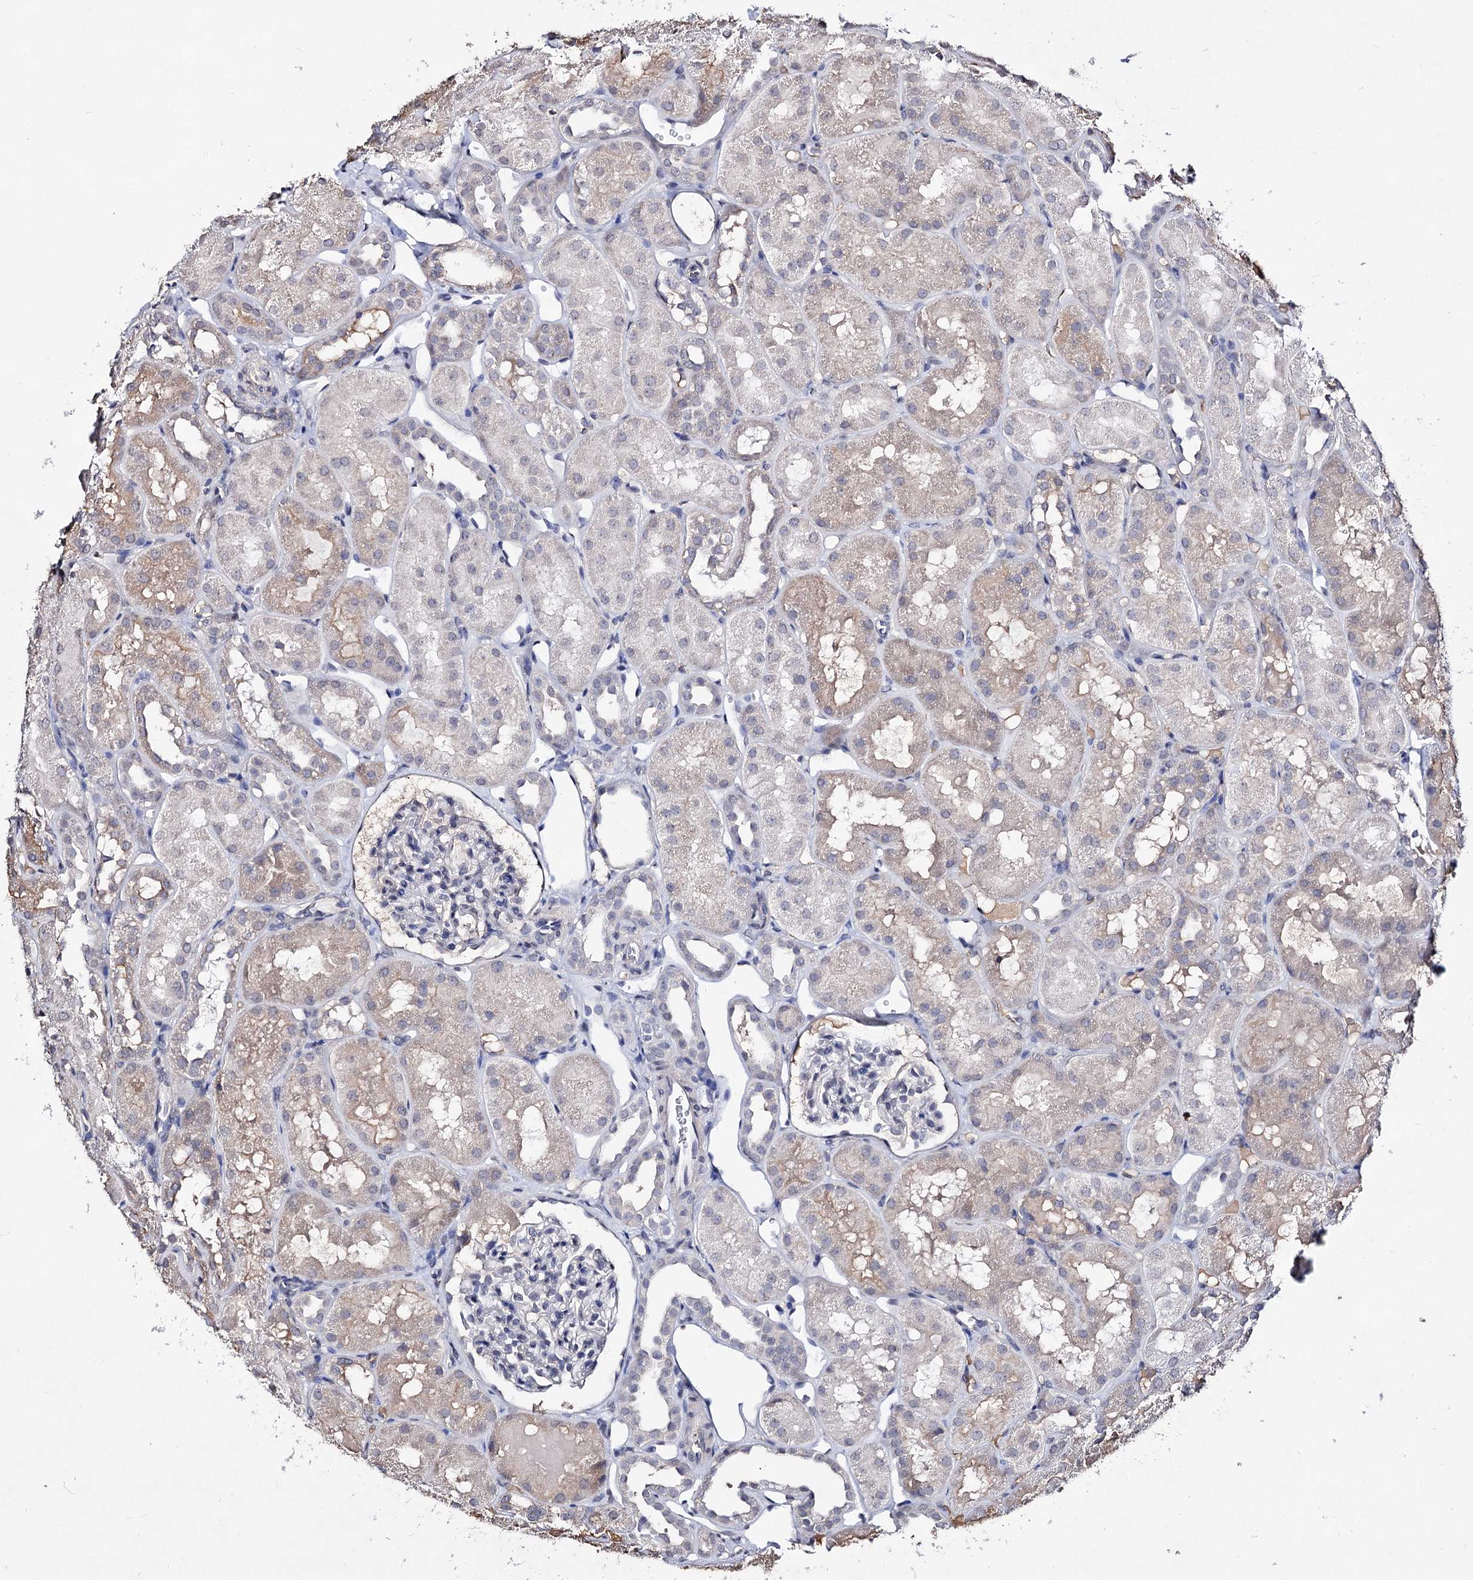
{"staining": {"intensity": "negative", "quantity": "none", "location": "none"}, "tissue": "kidney", "cell_type": "Cells in glomeruli", "image_type": "normal", "snomed": [{"axis": "morphology", "description": "Normal tissue, NOS"}, {"axis": "topography", "description": "Kidney"}, {"axis": "topography", "description": "Urinary bladder"}], "caption": "This micrograph is of normal kidney stained with immunohistochemistry to label a protein in brown with the nuclei are counter-stained blue. There is no staining in cells in glomeruli. (Immunohistochemistry, brightfield microscopy, high magnification).", "gene": "PLIN1", "patient": {"sex": "male", "age": 16}}